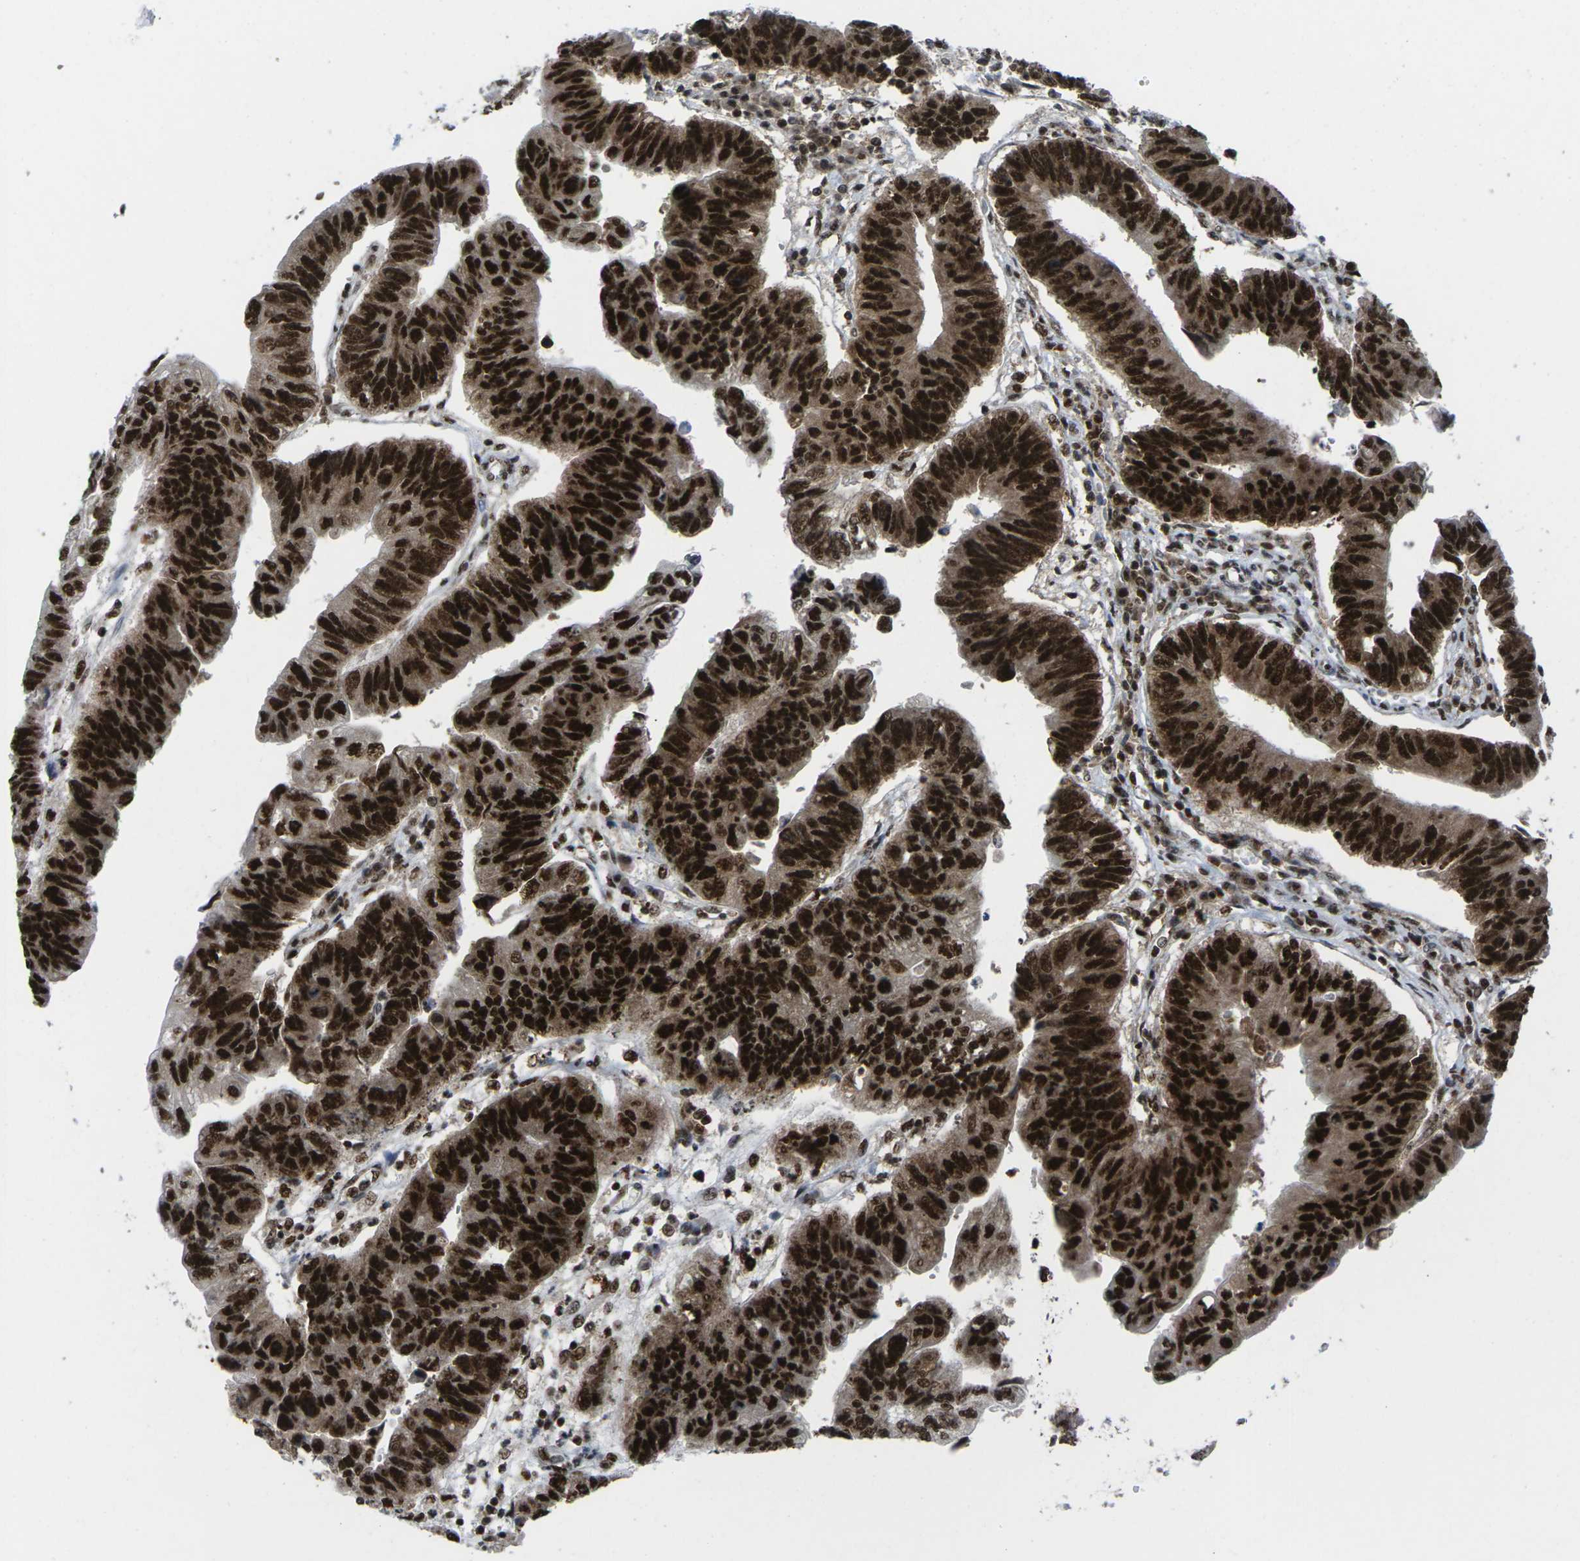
{"staining": {"intensity": "strong", "quantity": ">75%", "location": "cytoplasmic/membranous,nuclear"}, "tissue": "stomach cancer", "cell_type": "Tumor cells", "image_type": "cancer", "snomed": [{"axis": "morphology", "description": "Adenocarcinoma, NOS"}, {"axis": "topography", "description": "Stomach"}], "caption": "Protein expression analysis of stomach adenocarcinoma reveals strong cytoplasmic/membranous and nuclear positivity in approximately >75% of tumor cells. Ihc stains the protein of interest in brown and the nuclei are stained blue.", "gene": "MAGOH", "patient": {"sex": "male", "age": 59}}